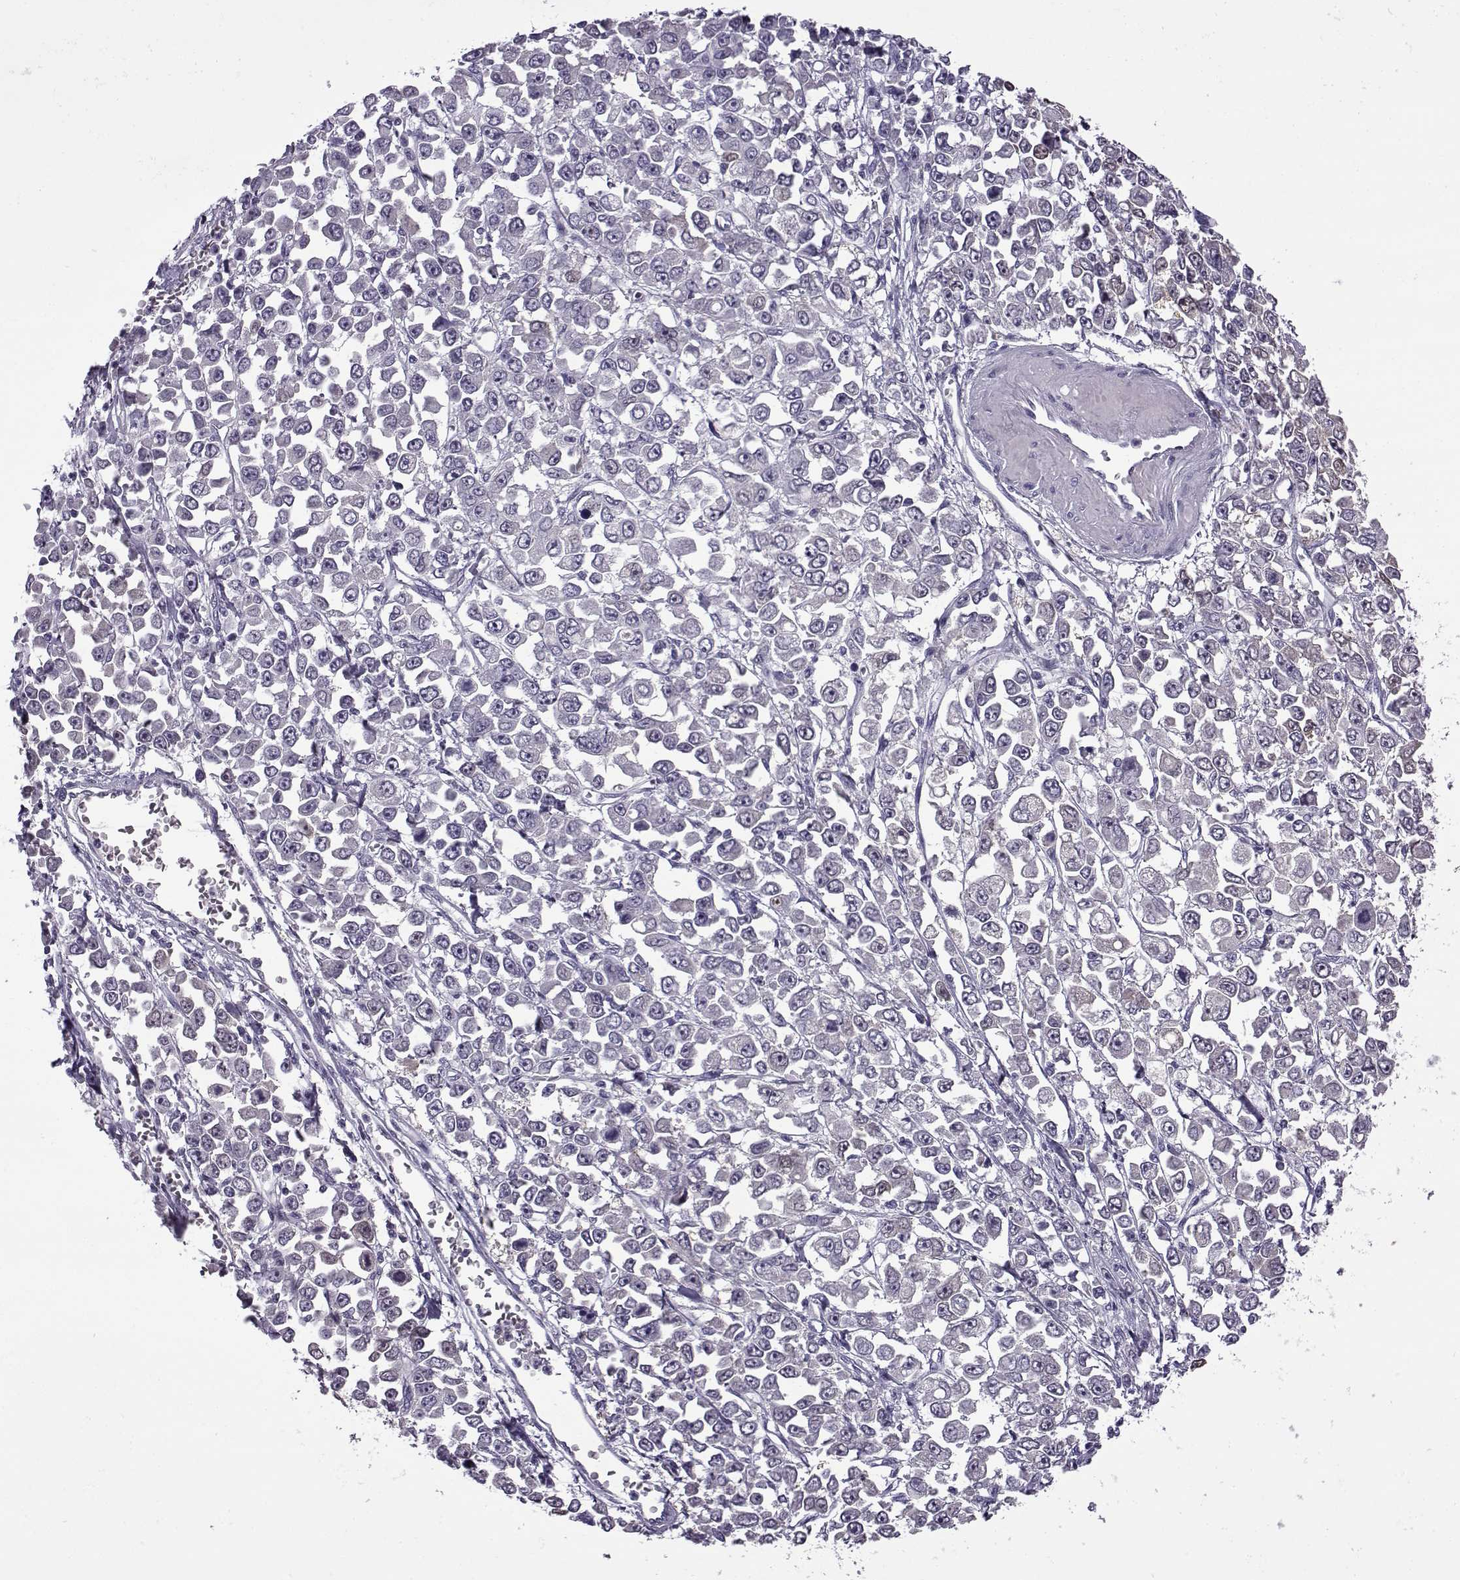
{"staining": {"intensity": "weak", "quantity": "<25%", "location": "cytoplasmic/membranous"}, "tissue": "stomach cancer", "cell_type": "Tumor cells", "image_type": "cancer", "snomed": [{"axis": "morphology", "description": "Adenocarcinoma, NOS"}, {"axis": "topography", "description": "Stomach, upper"}], "caption": "Tumor cells are negative for brown protein staining in stomach cancer (adenocarcinoma).", "gene": "OIP5", "patient": {"sex": "male", "age": 70}}